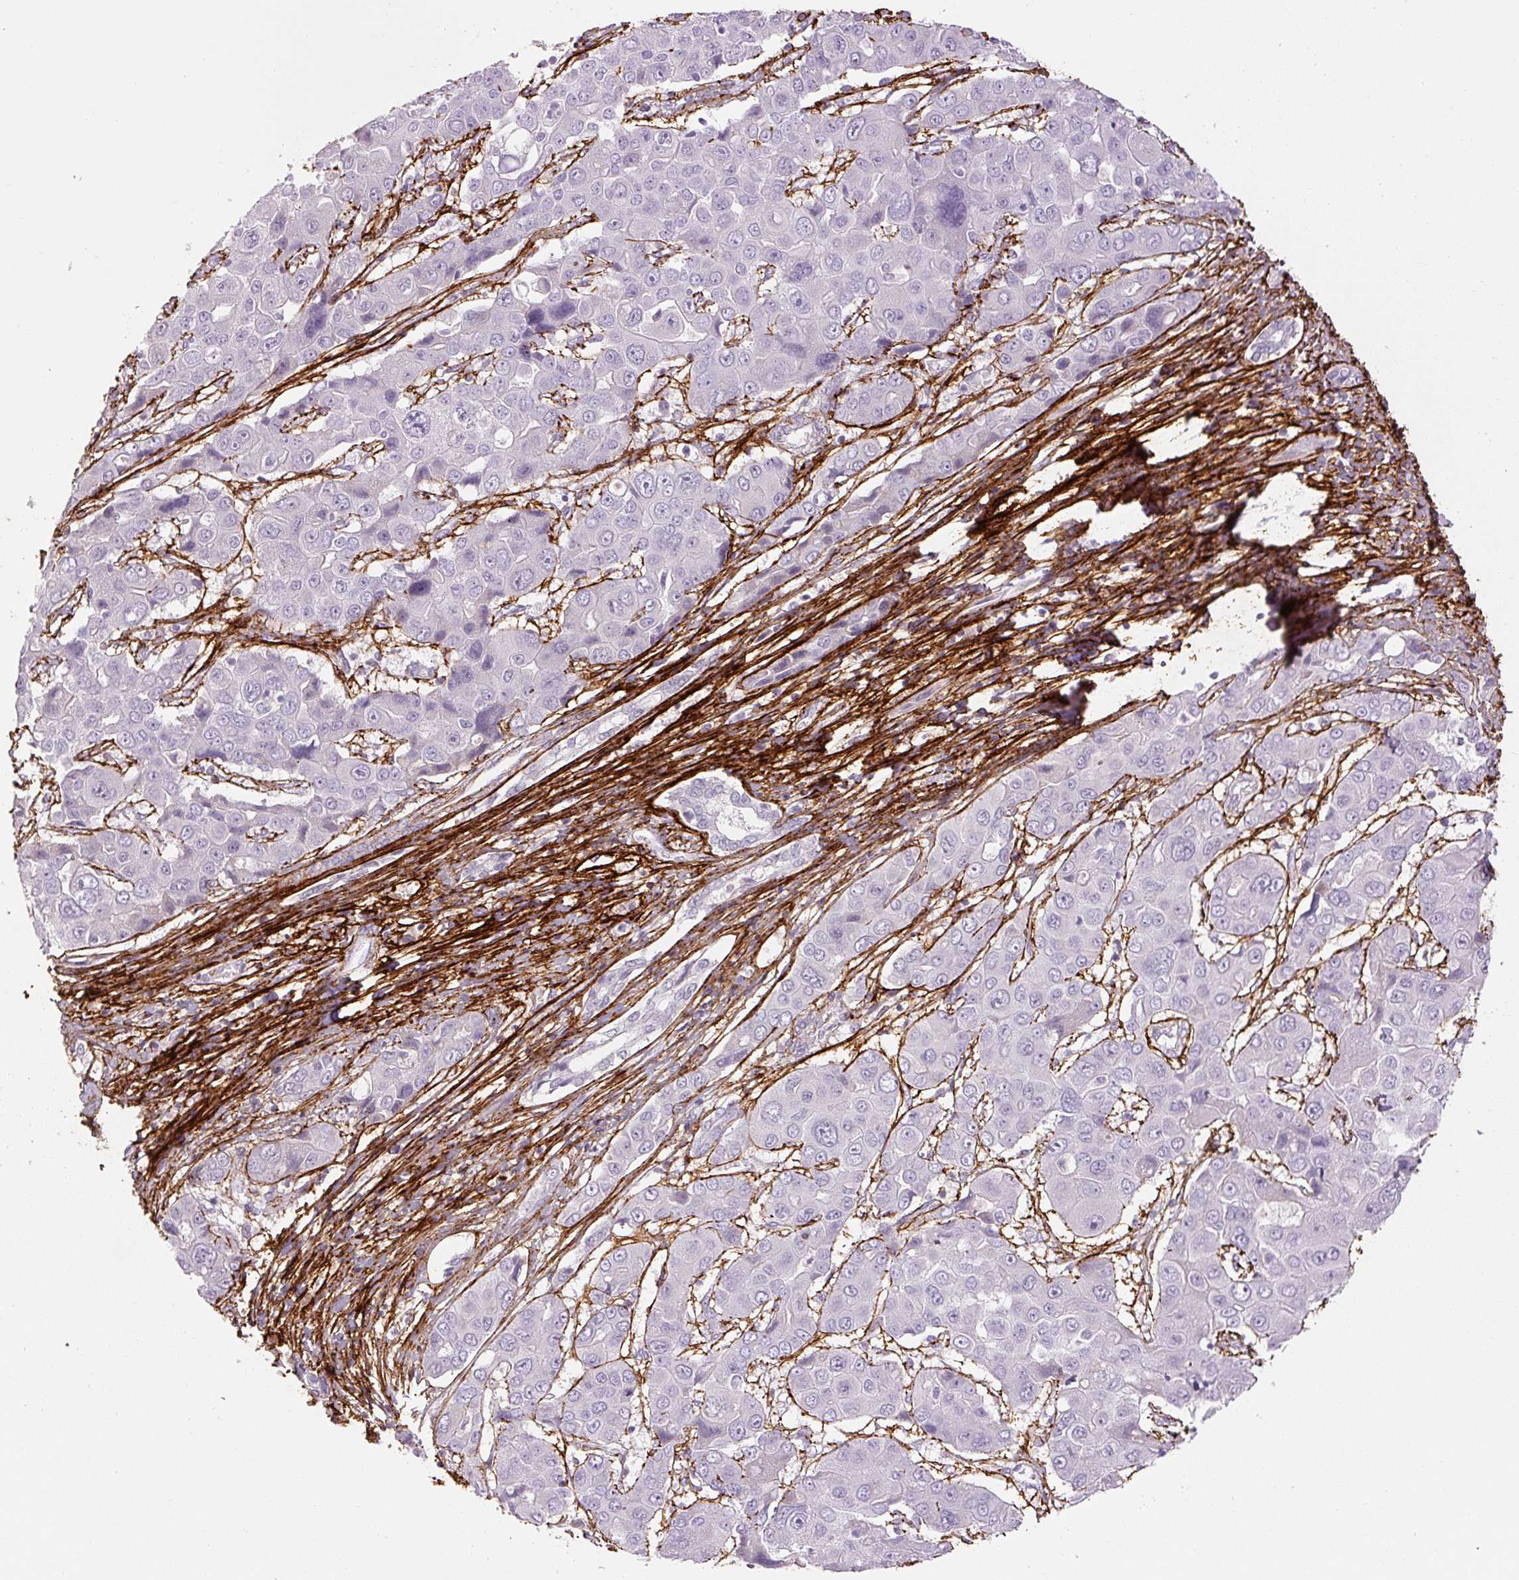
{"staining": {"intensity": "negative", "quantity": "none", "location": "none"}, "tissue": "liver cancer", "cell_type": "Tumor cells", "image_type": "cancer", "snomed": [{"axis": "morphology", "description": "Cholangiocarcinoma"}, {"axis": "topography", "description": "Liver"}], "caption": "This histopathology image is of liver cancer (cholangiocarcinoma) stained with immunohistochemistry to label a protein in brown with the nuclei are counter-stained blue. There is no staining in tumor cells.", "gene": "FBN1", "patient": {"sex": "male", "age": 67}}